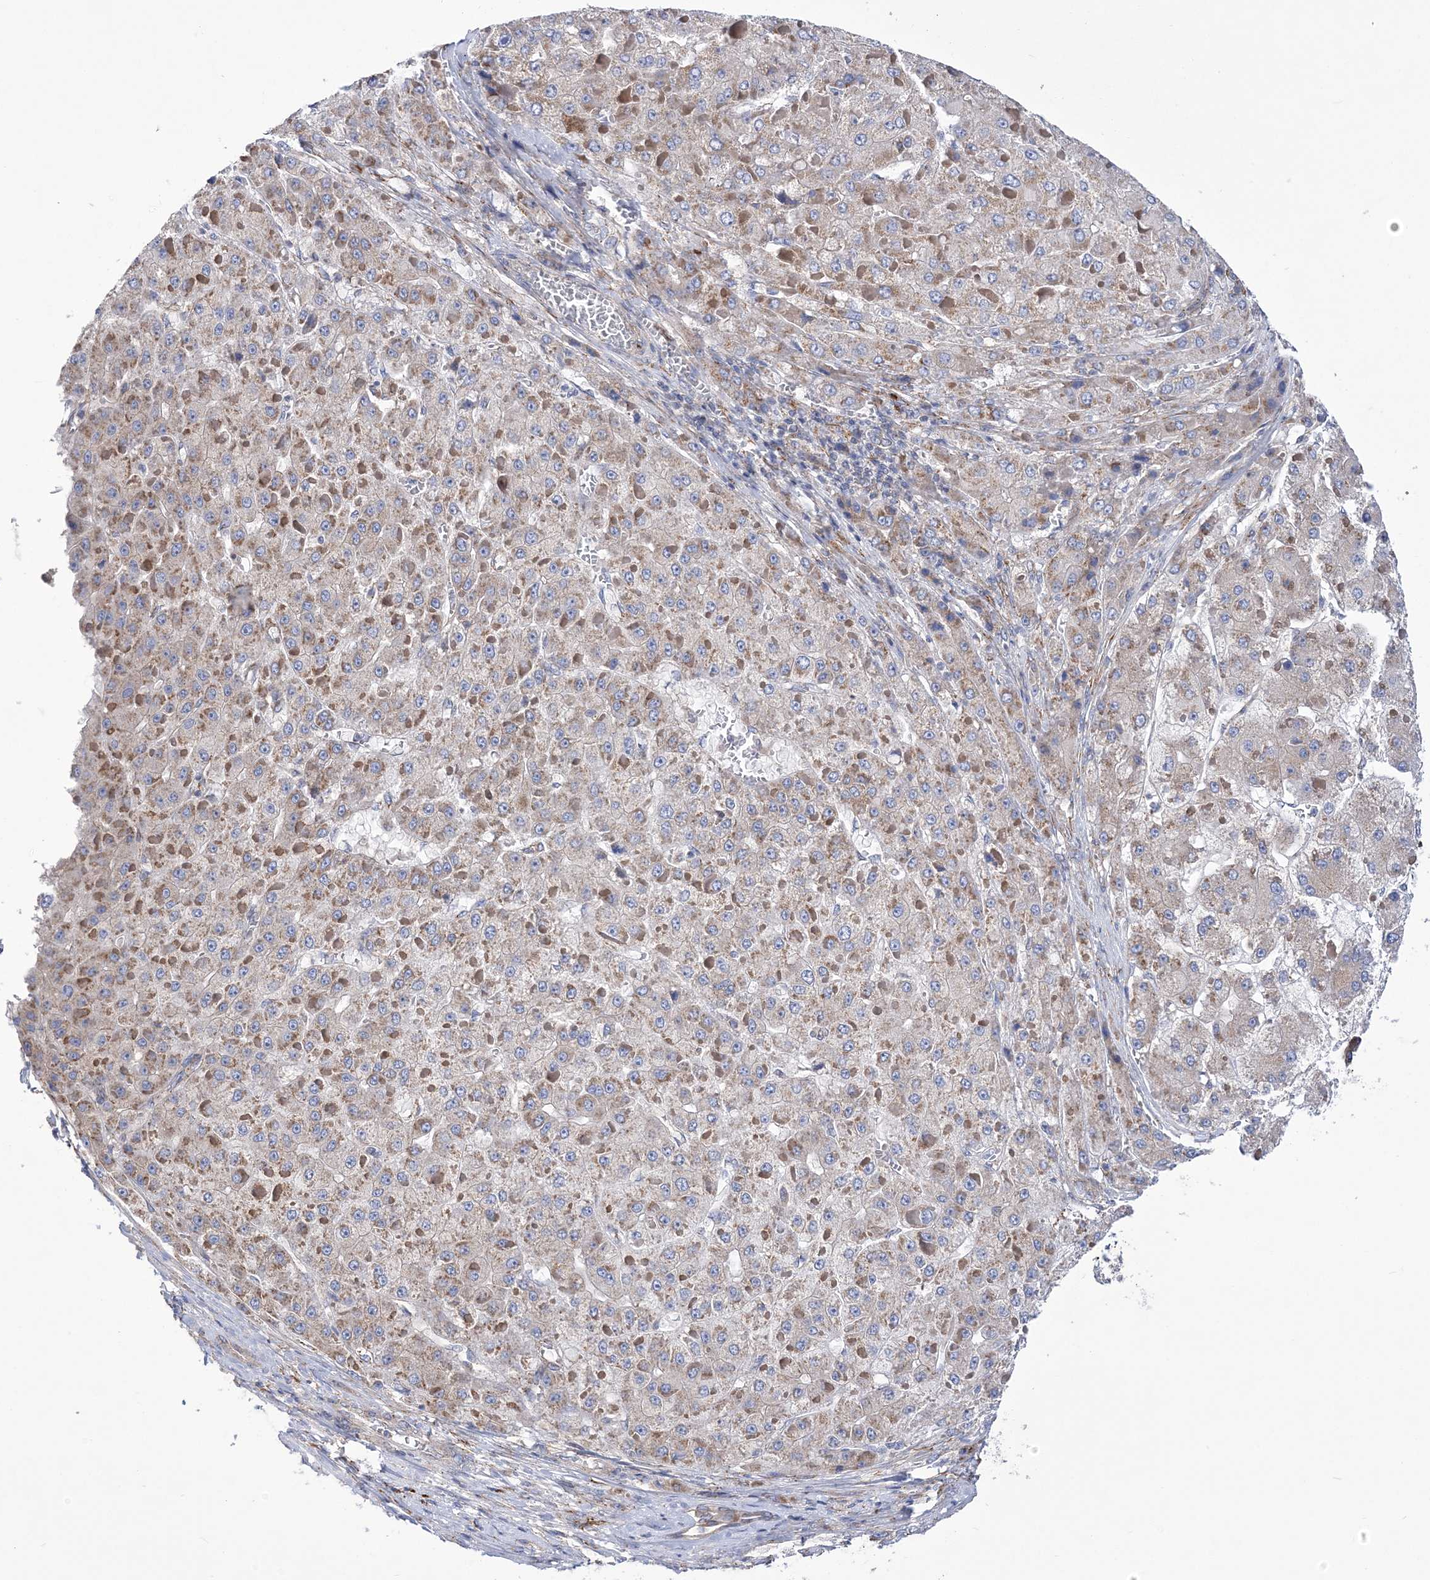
{"staining": {"intensity": "negative", "quantity": "none", "location": "none"}, "tissue": "liver cancer", "cell_type": "Tumor cells", "image_type": "cancer", "snomed": [{"axis": "morphology", "description": "Carcinoma, Hepatocellular, NOS"}, {"axis": "topography", "description": "Liver"}], "caption": "This micrograph is of hepatocellular carcinoma (liver) stained with IHC to label a protein in brown with the nuclei are counter-stained blue. There is no positivity in tumor cells.", "gene": "COPB2", "patient": {"sex": "female", "age": 73}}